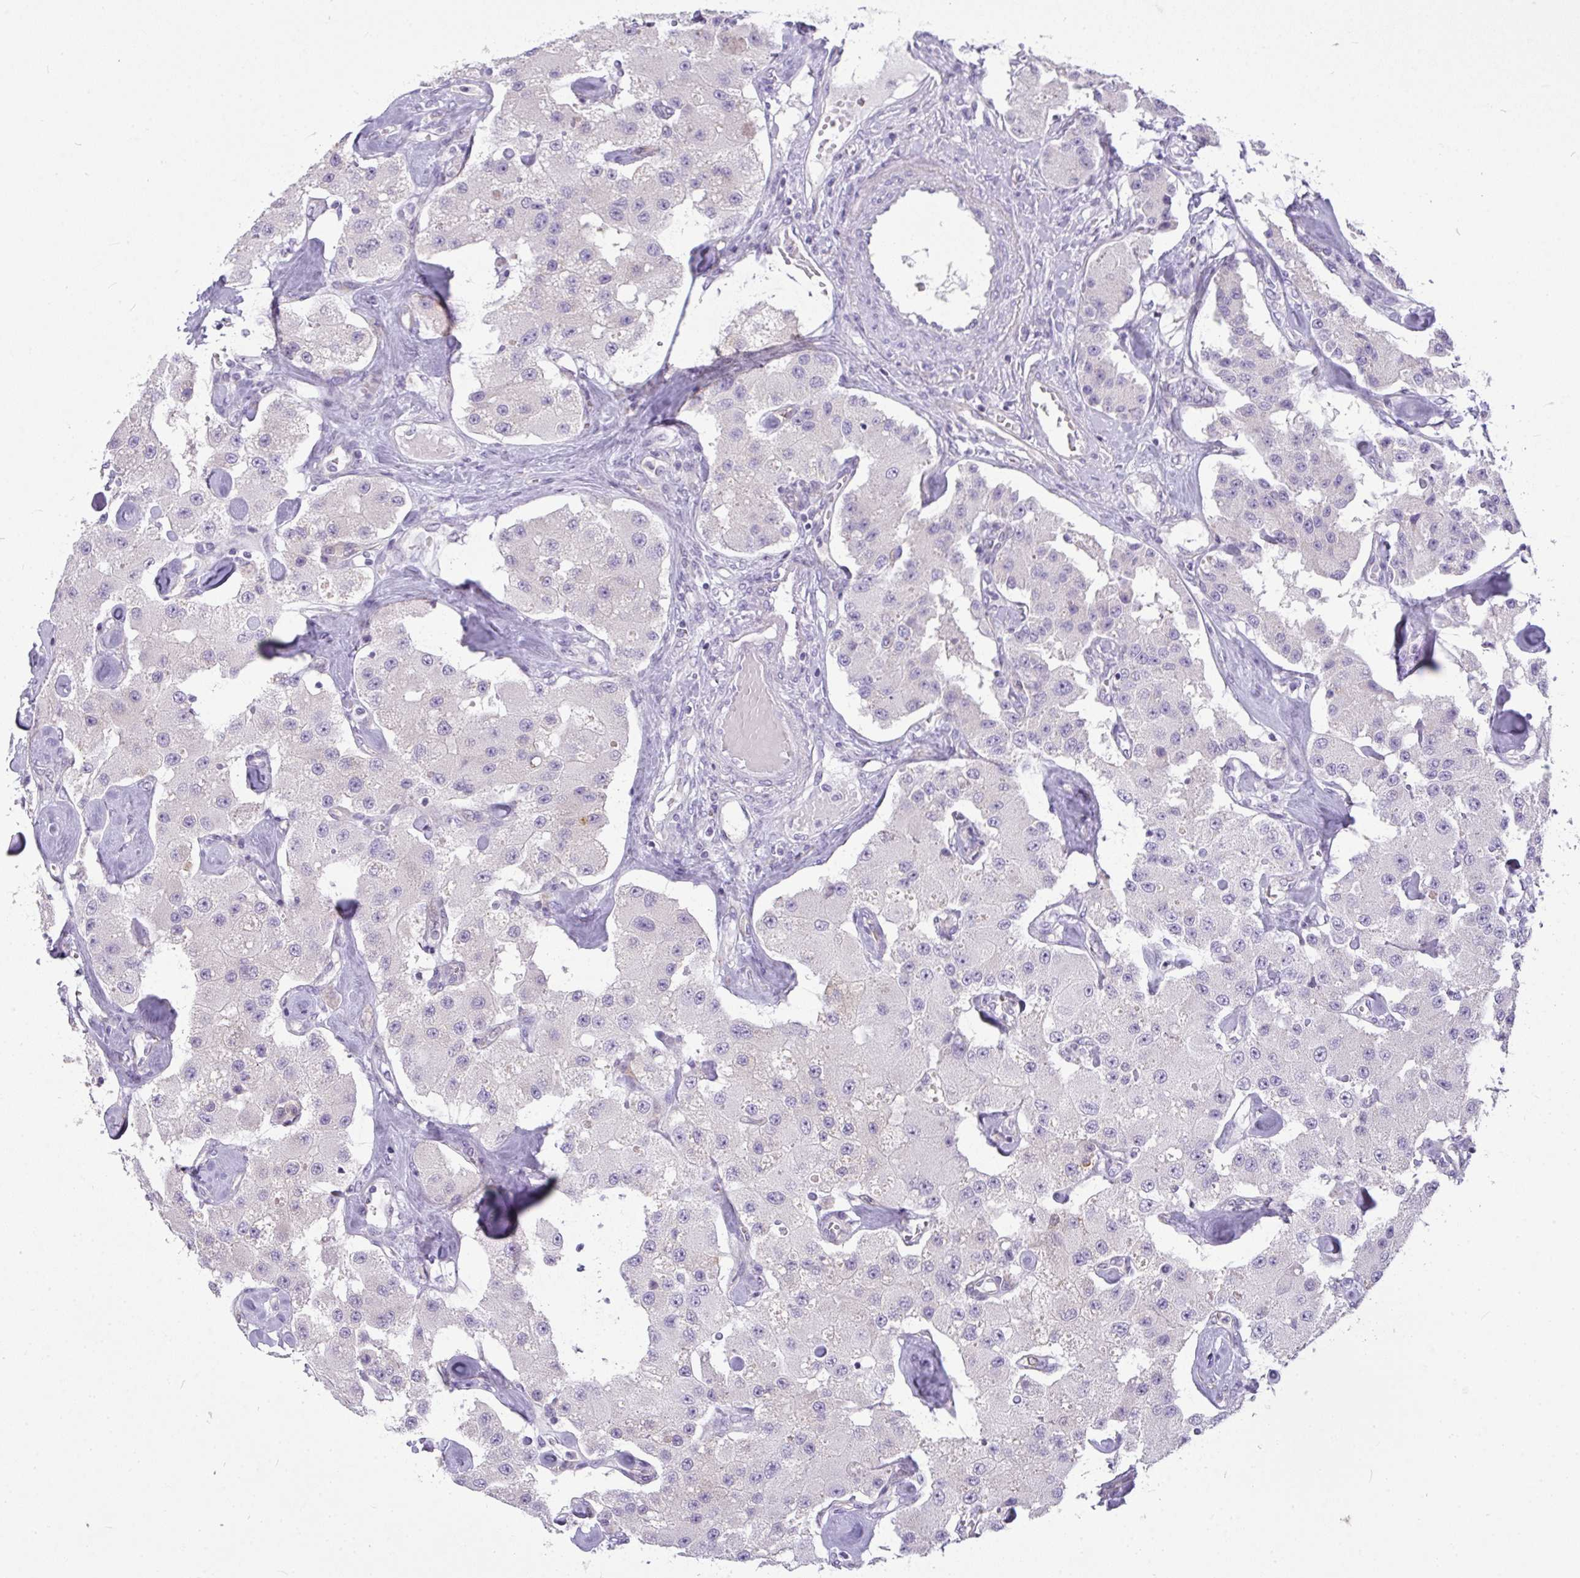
{"staining": {"intensity": "negative", "quantity": "none", "location": "none"}, "tissue": "carcinoid", "cell_type": "Tumor cells", "image_type": "cancer", "snomed": [{"axis": "morphology", "description": "Carcinoid, malignant, NOS"}, {"axis": "topography", "description": "Pancreas"}], "caption": "Tumor cells are negative for protein expression in human carcinoid.", "gene": "LIPE", "patient": {"sex": "male", "age": 41}}